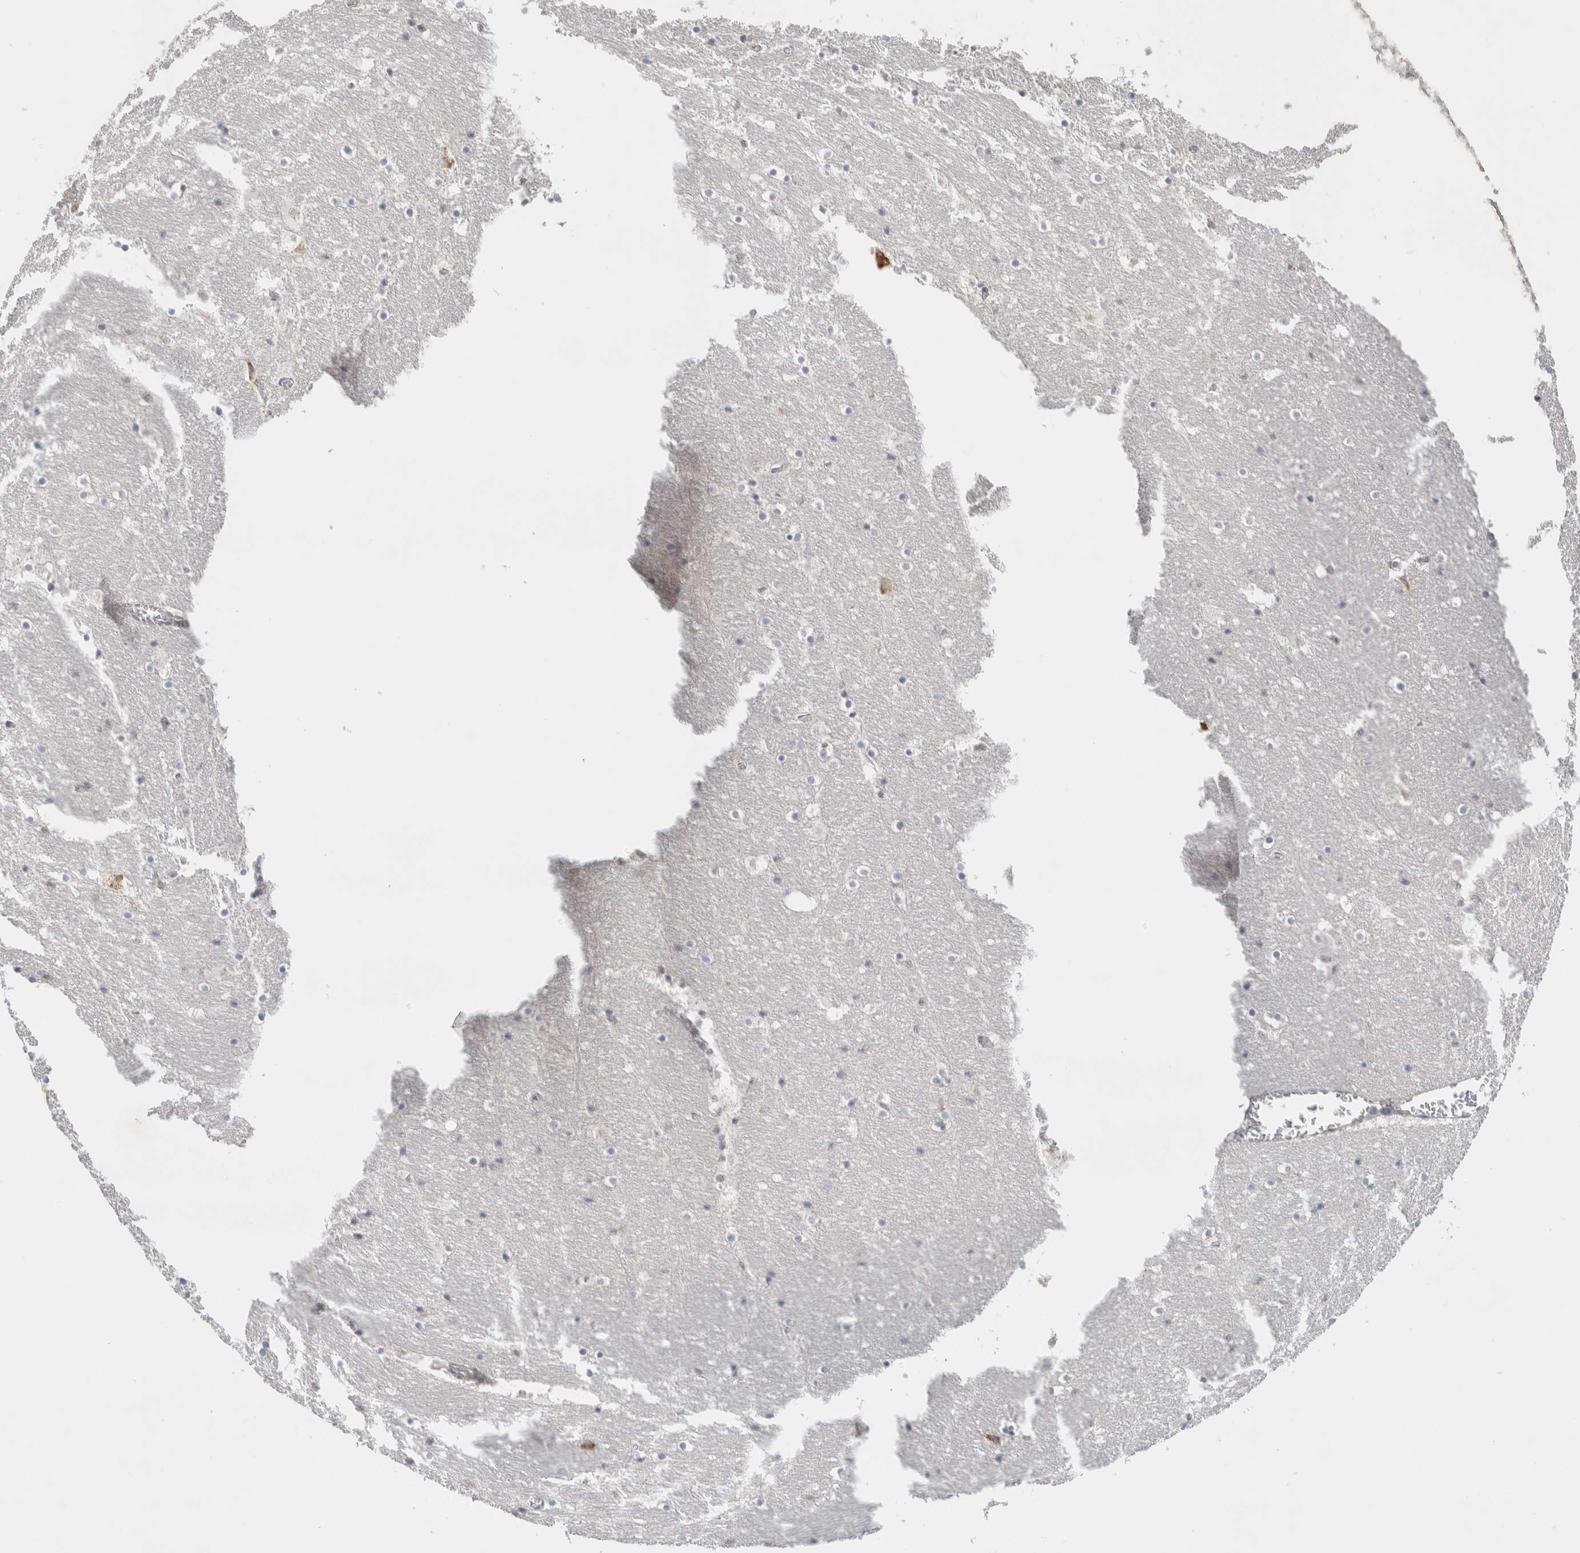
{"staining": {"intensity": "weak", "quantity": "<25%", "location": "cytoplasmic/membranous"}, "tissue": "hippocampus", "cell_type": "Glial cells", "image_type": "normal", "snomed": [{"axis": "morphology", "description": "Normal tissue, NOS"}, {"axis": "topography", "description": "Hippocampus"}], "caption": "Immunohistochemistry (IHC) of normal hippocampus reveals no positivity in glial cells.", "gene": "ADCY8", "patient": {"sex": "male", "age": 45}}